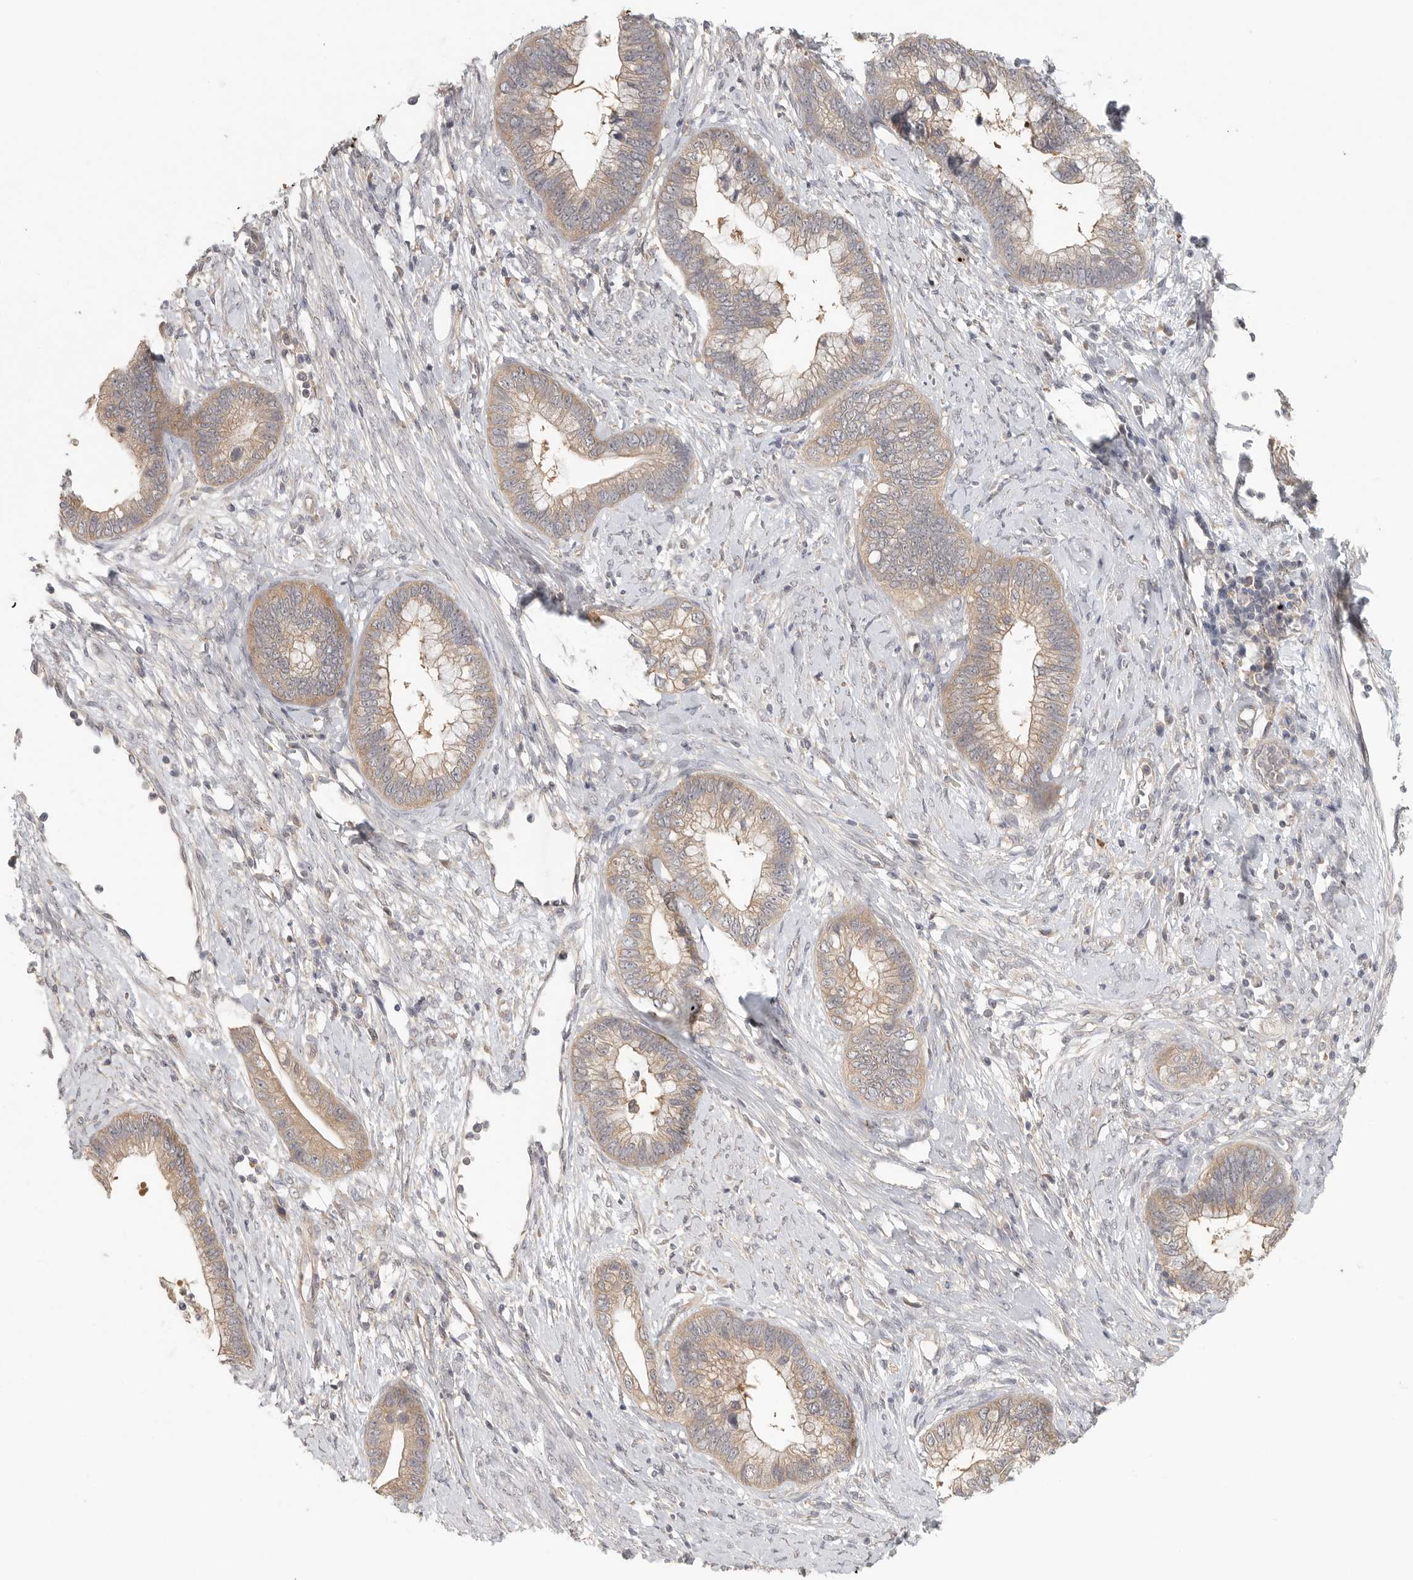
{"staining": {"intensity": "moderate", "quantity": ">75%", "location": "cytoplasmic/membranous"}, "tissue": "cervical cancer", "cell_type": "Tumor cells", "image_type": "cancer", "snomed": [{"axis": "morphology", "description": "Adenocarcinoma, NOS"}, {"axis": "topography", "description": "Cervix"}], "caption": "This histopathology image displays immunohistochemistry staining of cervical cancer, with medium moderate cytoplasmic/membranous expression in approximately >75% of tumor cells.", "gene": "HDAC6", "patient": {"sex": "female", "age": 44}}